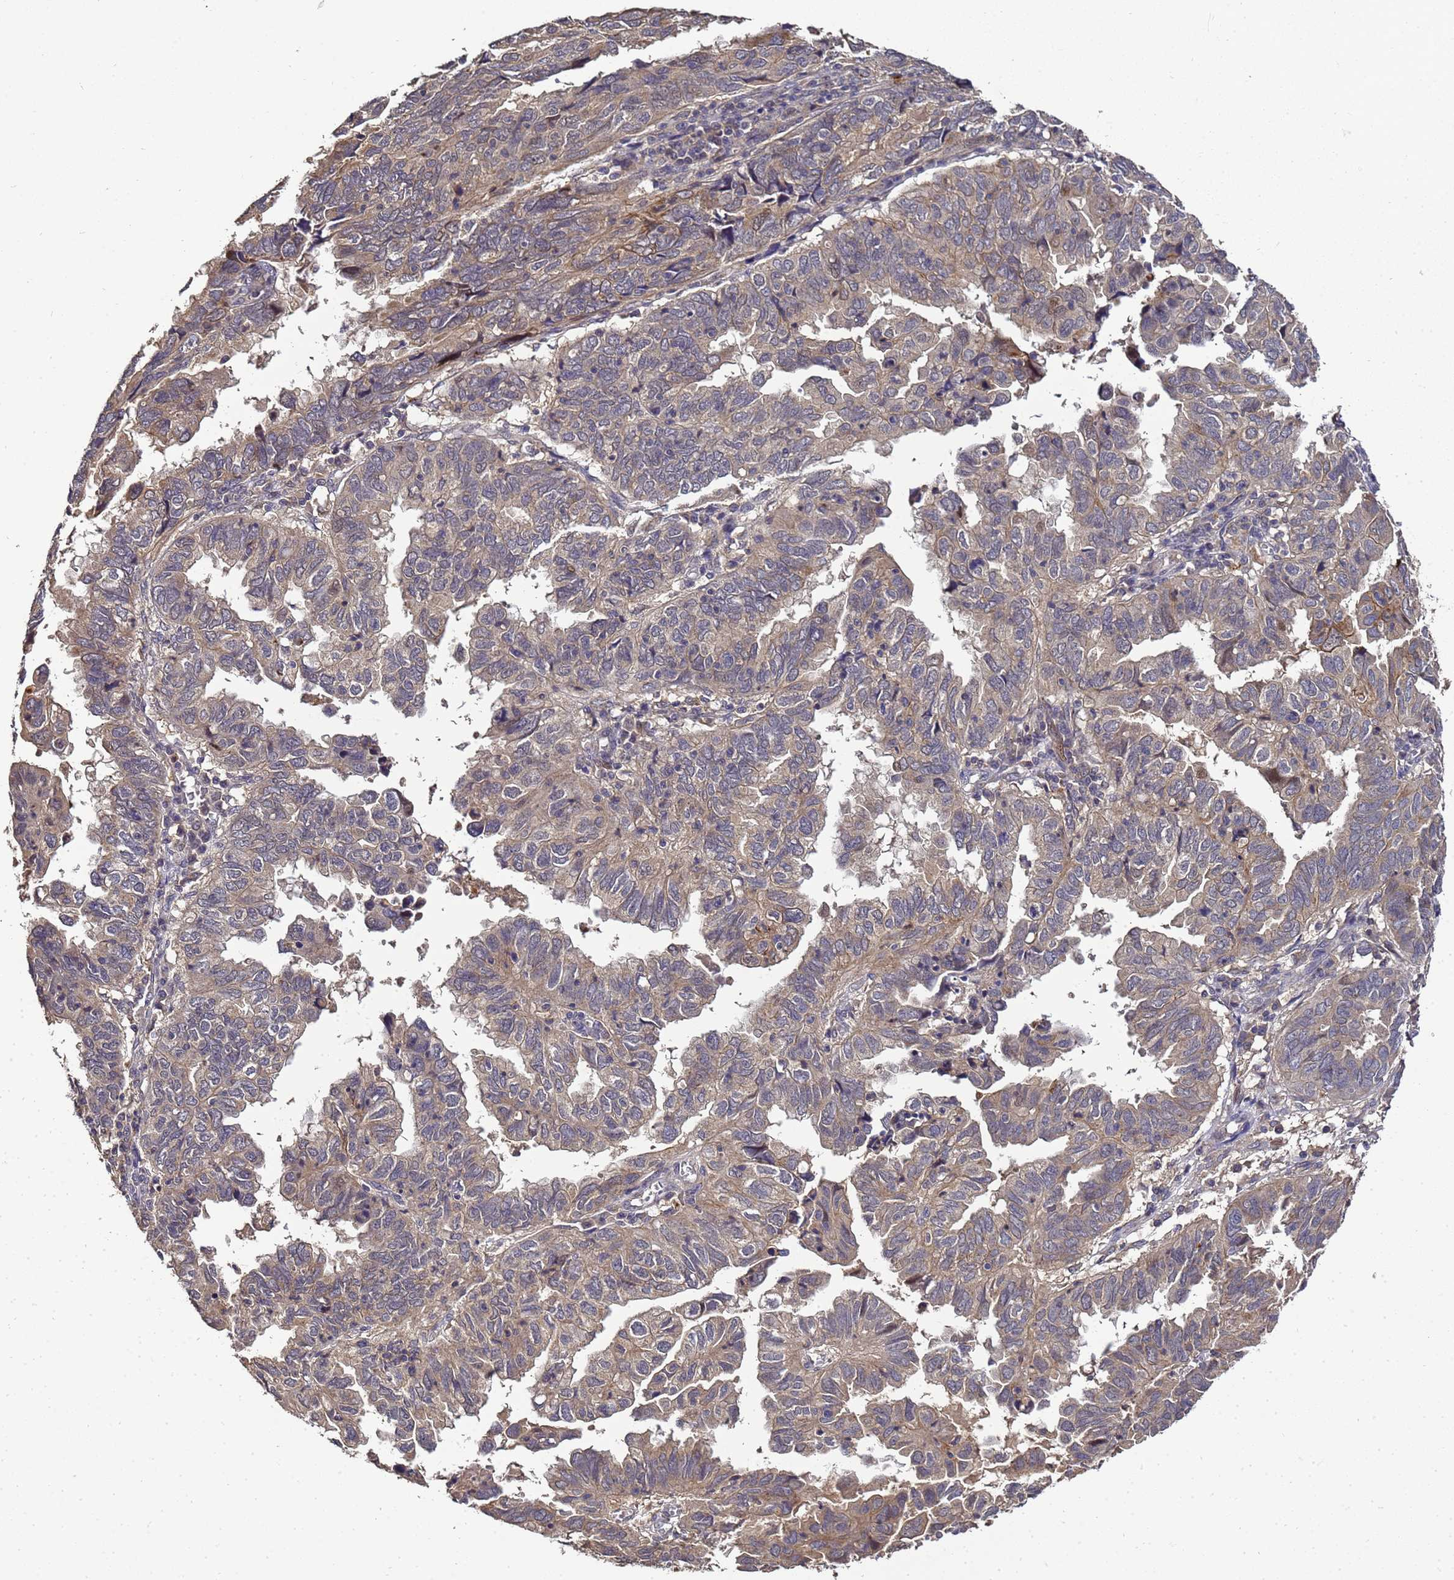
{"staining": {"intensity": "moderate", "quantity": "25%-75%", "location": "cytoplasmic/membranous"}, "tissue": "endometrial cancer", "cell_type": "Tumor cells", "image_type": "cancer", "snomed": [{"axis": "morphology", "description": "Adenocarcinoma, NOS"}, {"axis": "topography", "description": "Uterus"}], "caption": "Adenocarcinoma (endometrial) stained for a protein reveals moderate cytoplasmic/membranous positivity in tumor cells. Immunohistochemistry (ihc) stains the protein in brown and the nuclei are stained blue.", "gene": "LGI4", "patient": {"sex": "female", "age": 77}}